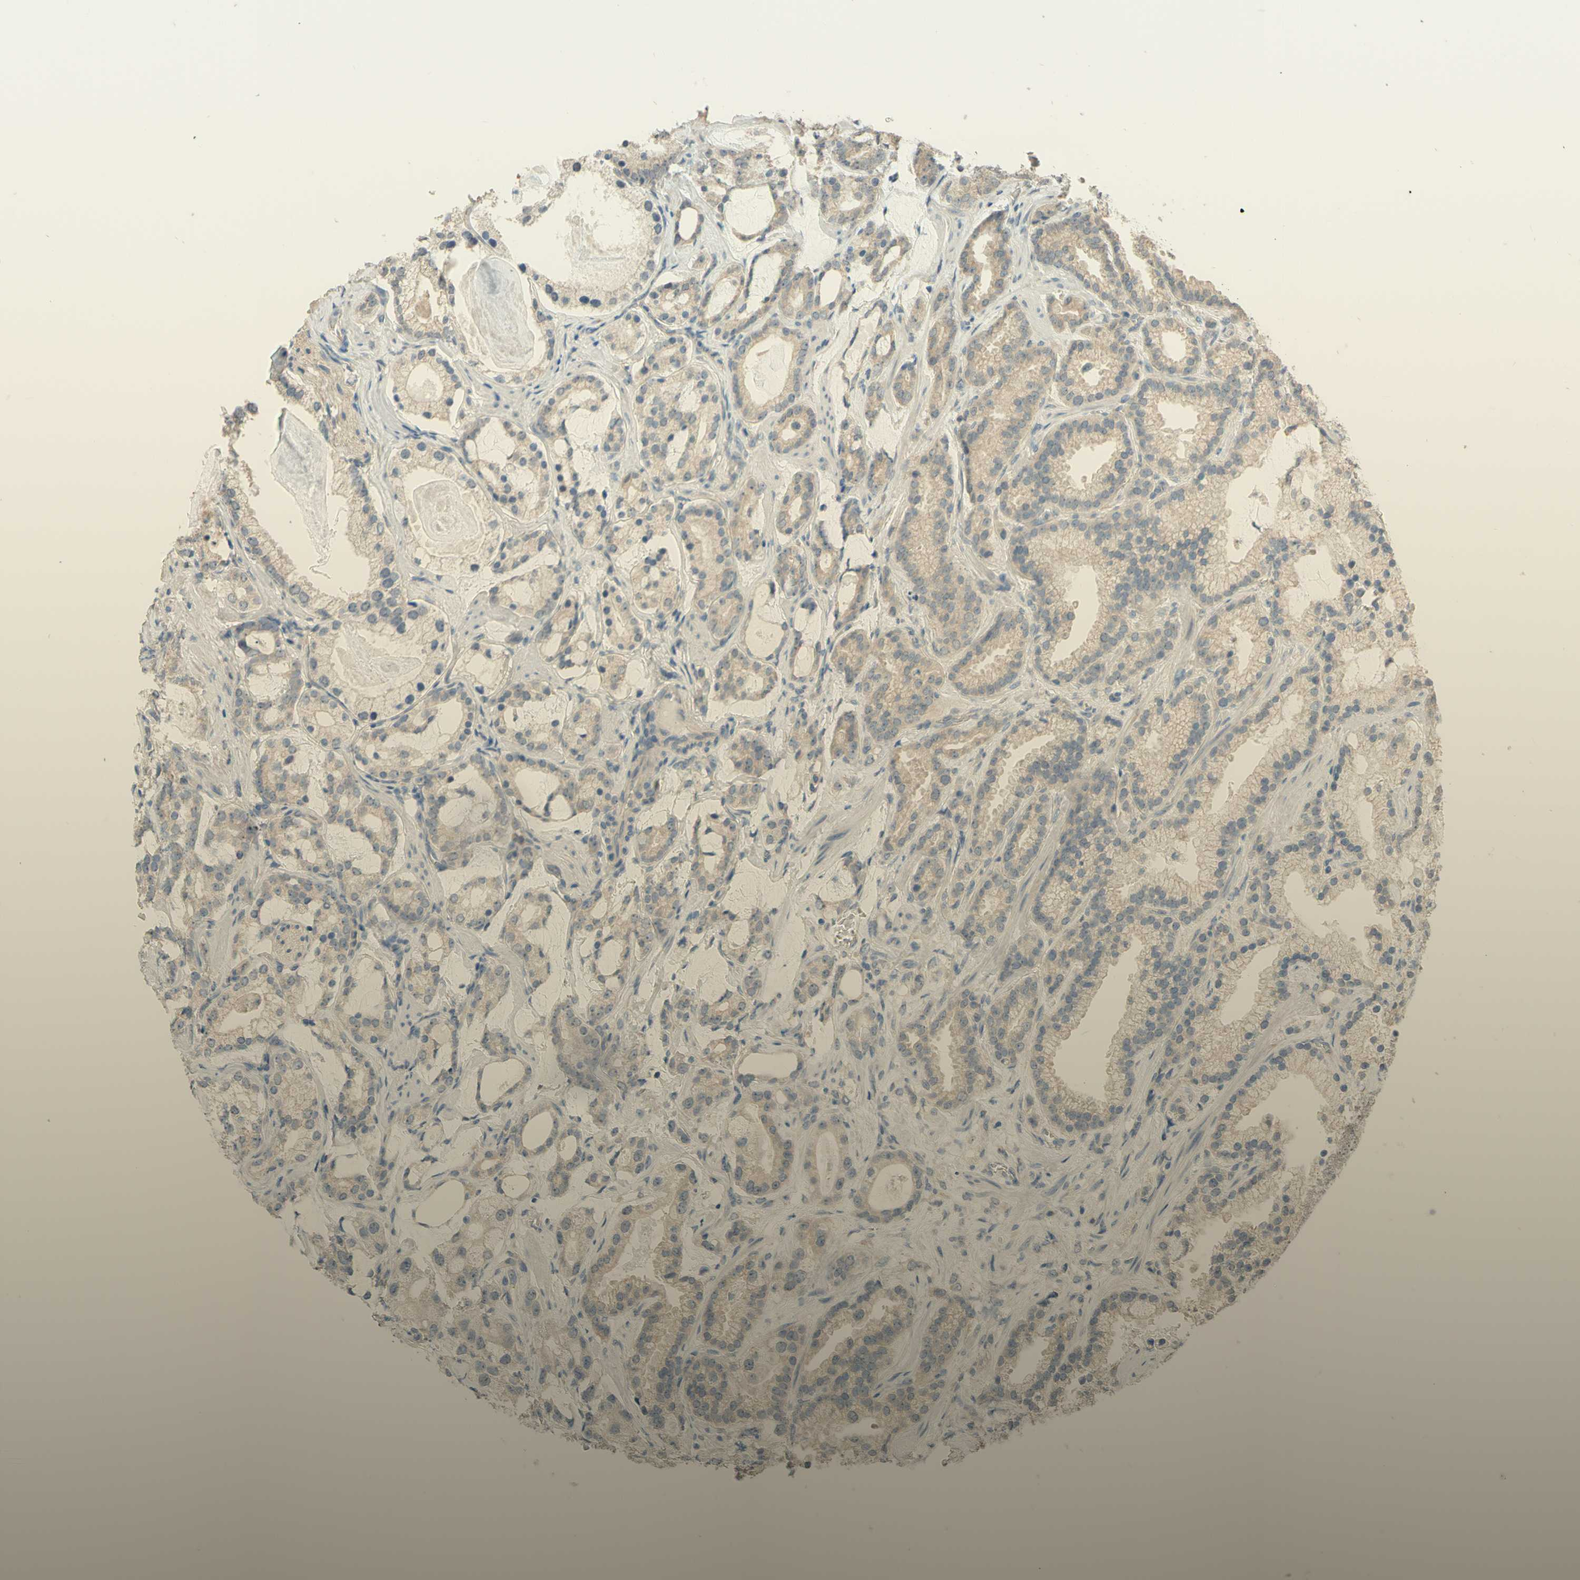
{"staining": {"intensity": "weak", "quantity": "<25%", "location": "cytoplasmic/membranous"}, "tissue": "prostate cancer", "cell_type": "Tumor cells", "image_type": "cancer", "snomed": [{"axis": "morphology", "description": "Adenocarcinoma, Low grade"}, {"axis": "topography", "description": "Prostate"}], "caption": "Prostate cancer was stained to show a protein in brown. There is no significant positivity in tumor cells.", "gene": "SMIM19", "patient": {"sex": "male", "age": 59}}